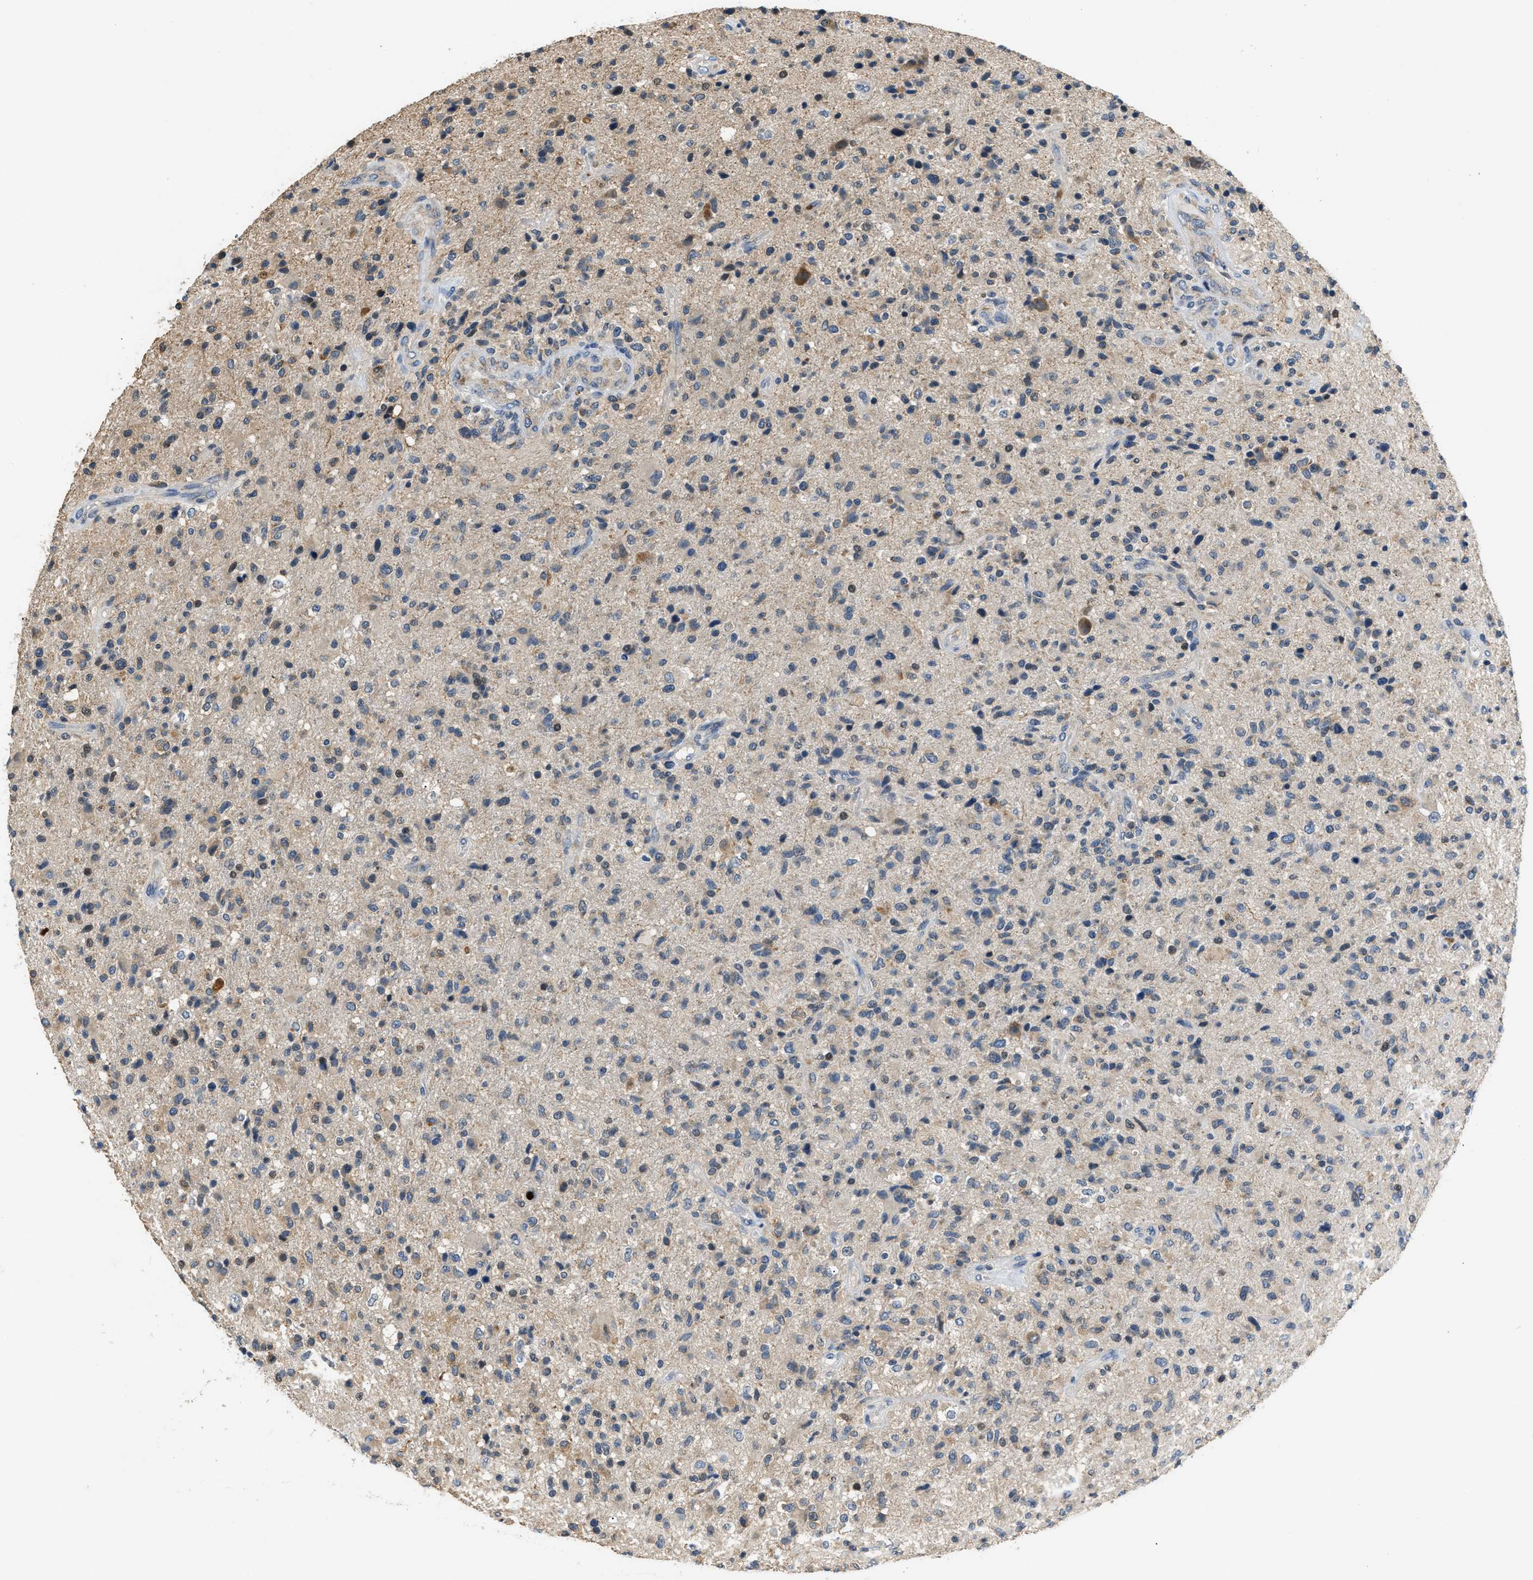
{"staining": {"intensity": "weak", "quantity": "<25%", "location": "cytoplasmic/membranous"}, "tissue": "glioma", "cell_type": "Tumor cells", "image_type": "cancer", "snomed": [{"axis": "morphology", "description": "Glioma, malignant, High grade"}, {"axis": "topography", "description": "Brain"}], "caption": "Tumor cells show no significant protein expression in malignant high-grade glioma.", "gene": "TOMM34", "patient": {"sex": "male", "age": 72}}